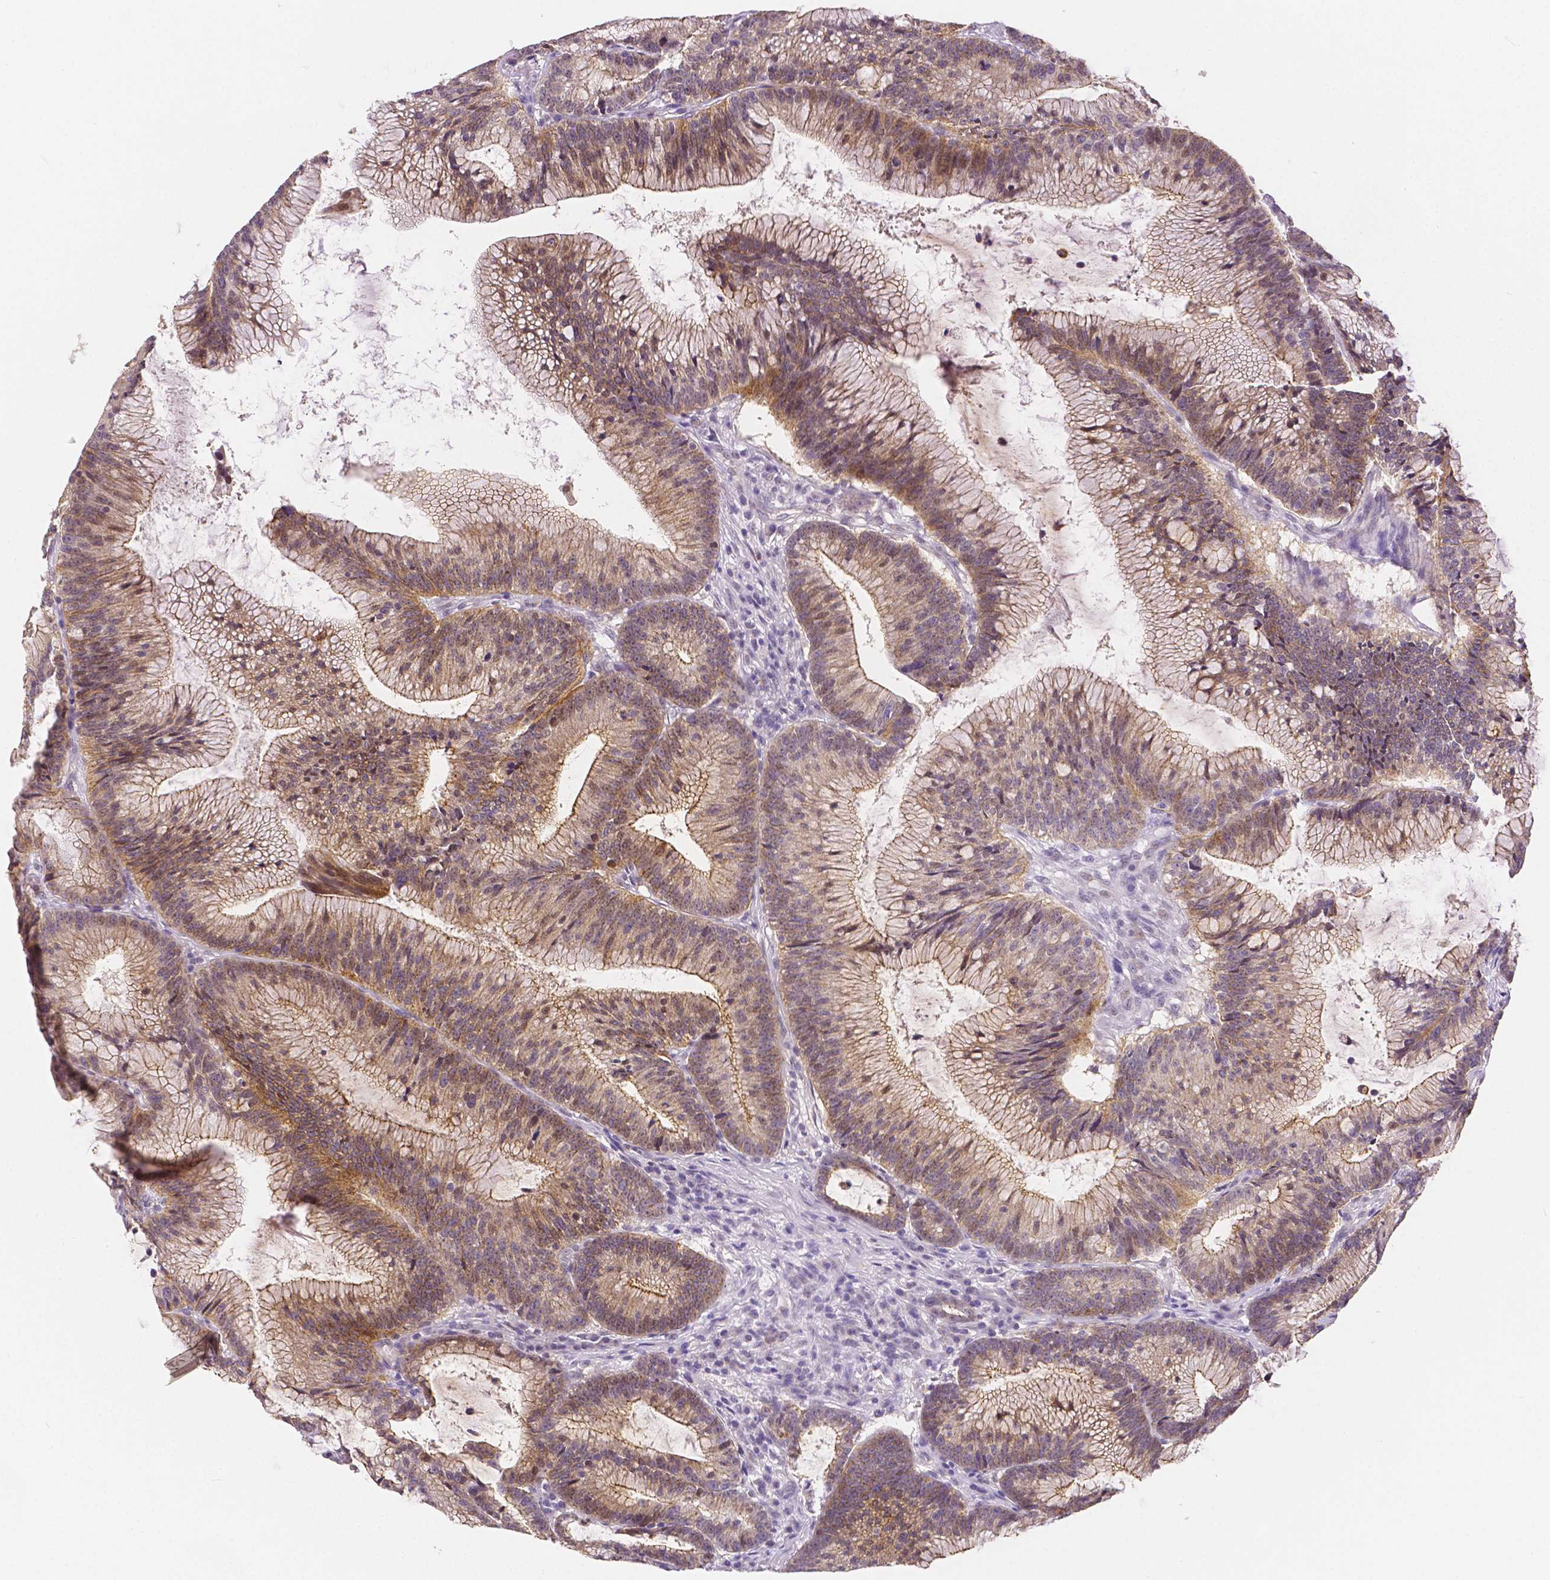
{"staining": {"intensity": "weak", "quantity": ">75%", "location": "cytoplasmic/membranous"}, "tissue": "colorectal cancer", "cell_type": "Tumor cells", "image_type": "cancer", "snomed": [{"axis": "morphology", "description": "Adenocarcinoma, NOS"}, {"axis": "topography", "description": "Colon"}], "caption": "Immunohistochemistry micrograph of human colorectal cancer stained for a protein (brown), which exhibits low levels of weak cytoplasmic/membranous staining in approximately >75% of tumor cells.", "gene": "OCLN", "patient": {"sex": "female", "age": 78}}